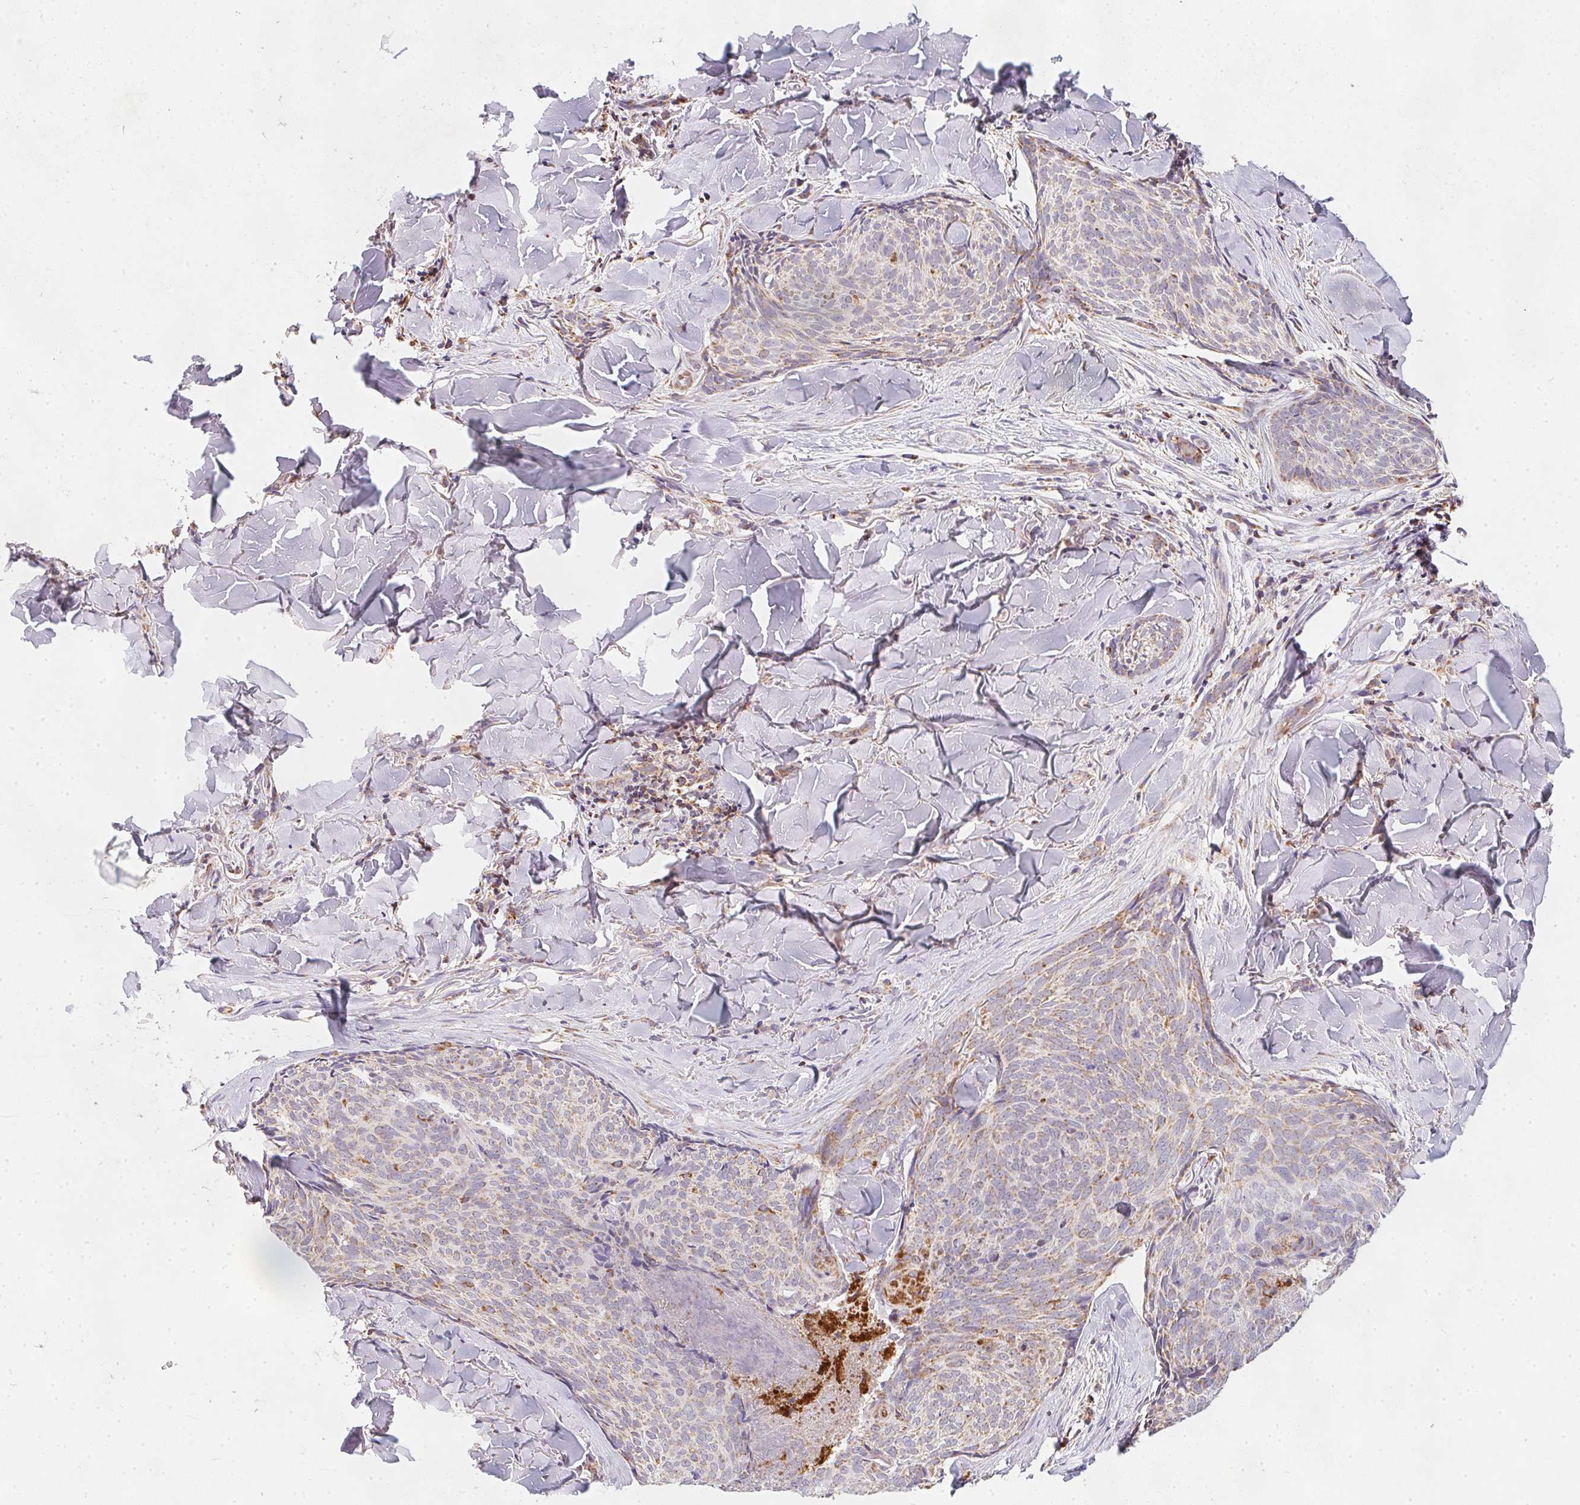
{"staining": {"intensity": "negative", "quantity": "none", "location": "none"}, "tissue": "skin cancer", "cell_type": "Tumor cells", "image_type": "cancer", "snomed": [{"axis": "morphology", "description": "Basal cell carcinoma"}, {"axis": "topography", "description": "Skin"}], "caption": "High magnification brightfield microscopy of skin cancer (basal cell carcinoma) stained with DAB (brown) and counterstained with hematoxylin (blue): tumor cells show no significant positivity.", "gene": "NDUFS6", "patient": {"sex": "female", "age": 82}}